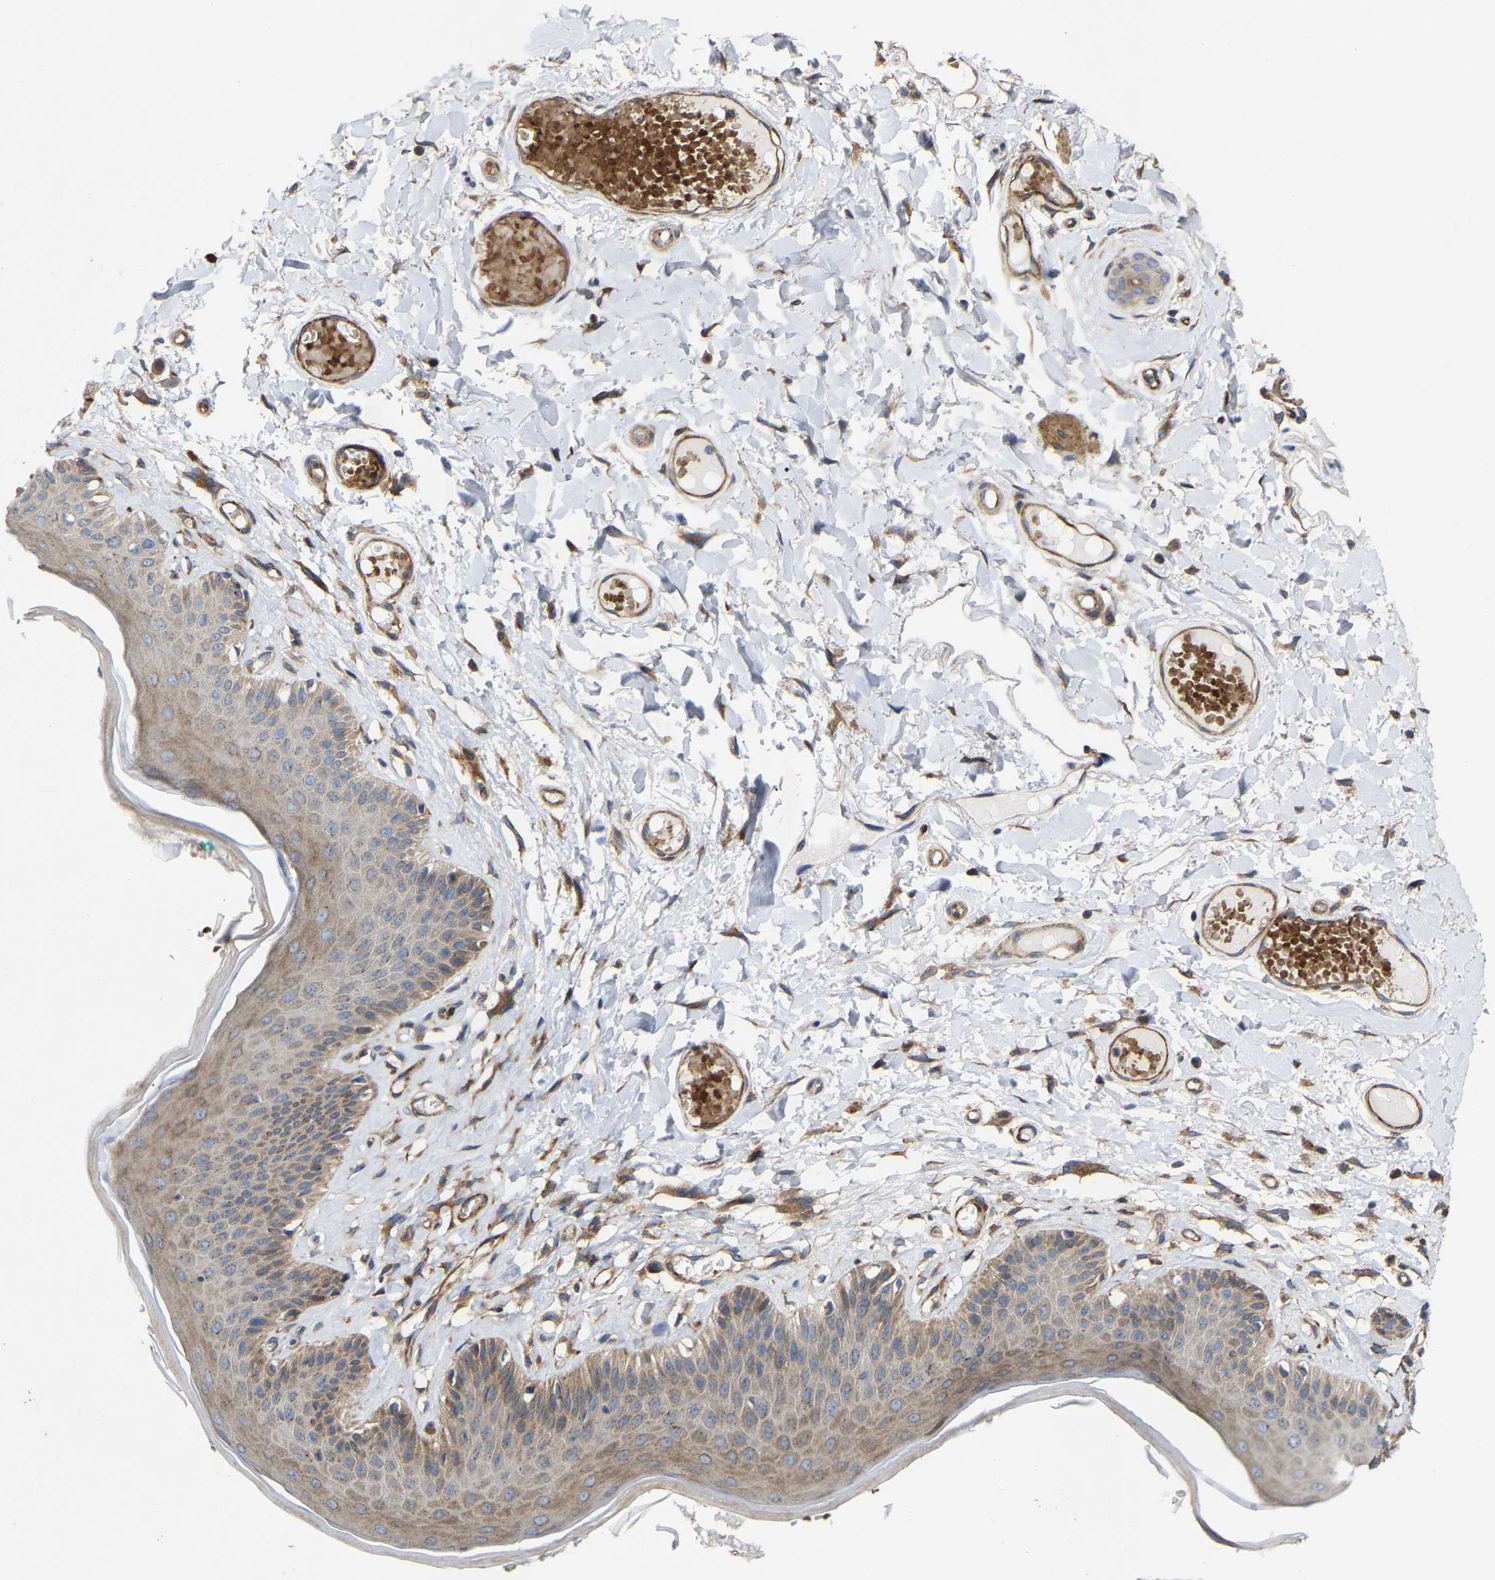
{"staining": {"intensity": "moderate", "quantity": ">75%", "location": "cytoplasmic/membranous"}, "tissue": "skin", "cell_type": "Epidermal cells", "image_type": "normal", "snomed": [{"axis": "morphology", "description": "Normal tissue, NOS"}, {"axis": "topography", "description": "Vulva"}], "caption": "Brown immunohistochemical staining in benign skin exhibits moderate cytoplasmic/membranous expression in about >75% of epidermal cells.", "gene": "TOR1B", "patient": {"sex": "female", "age": 73}}